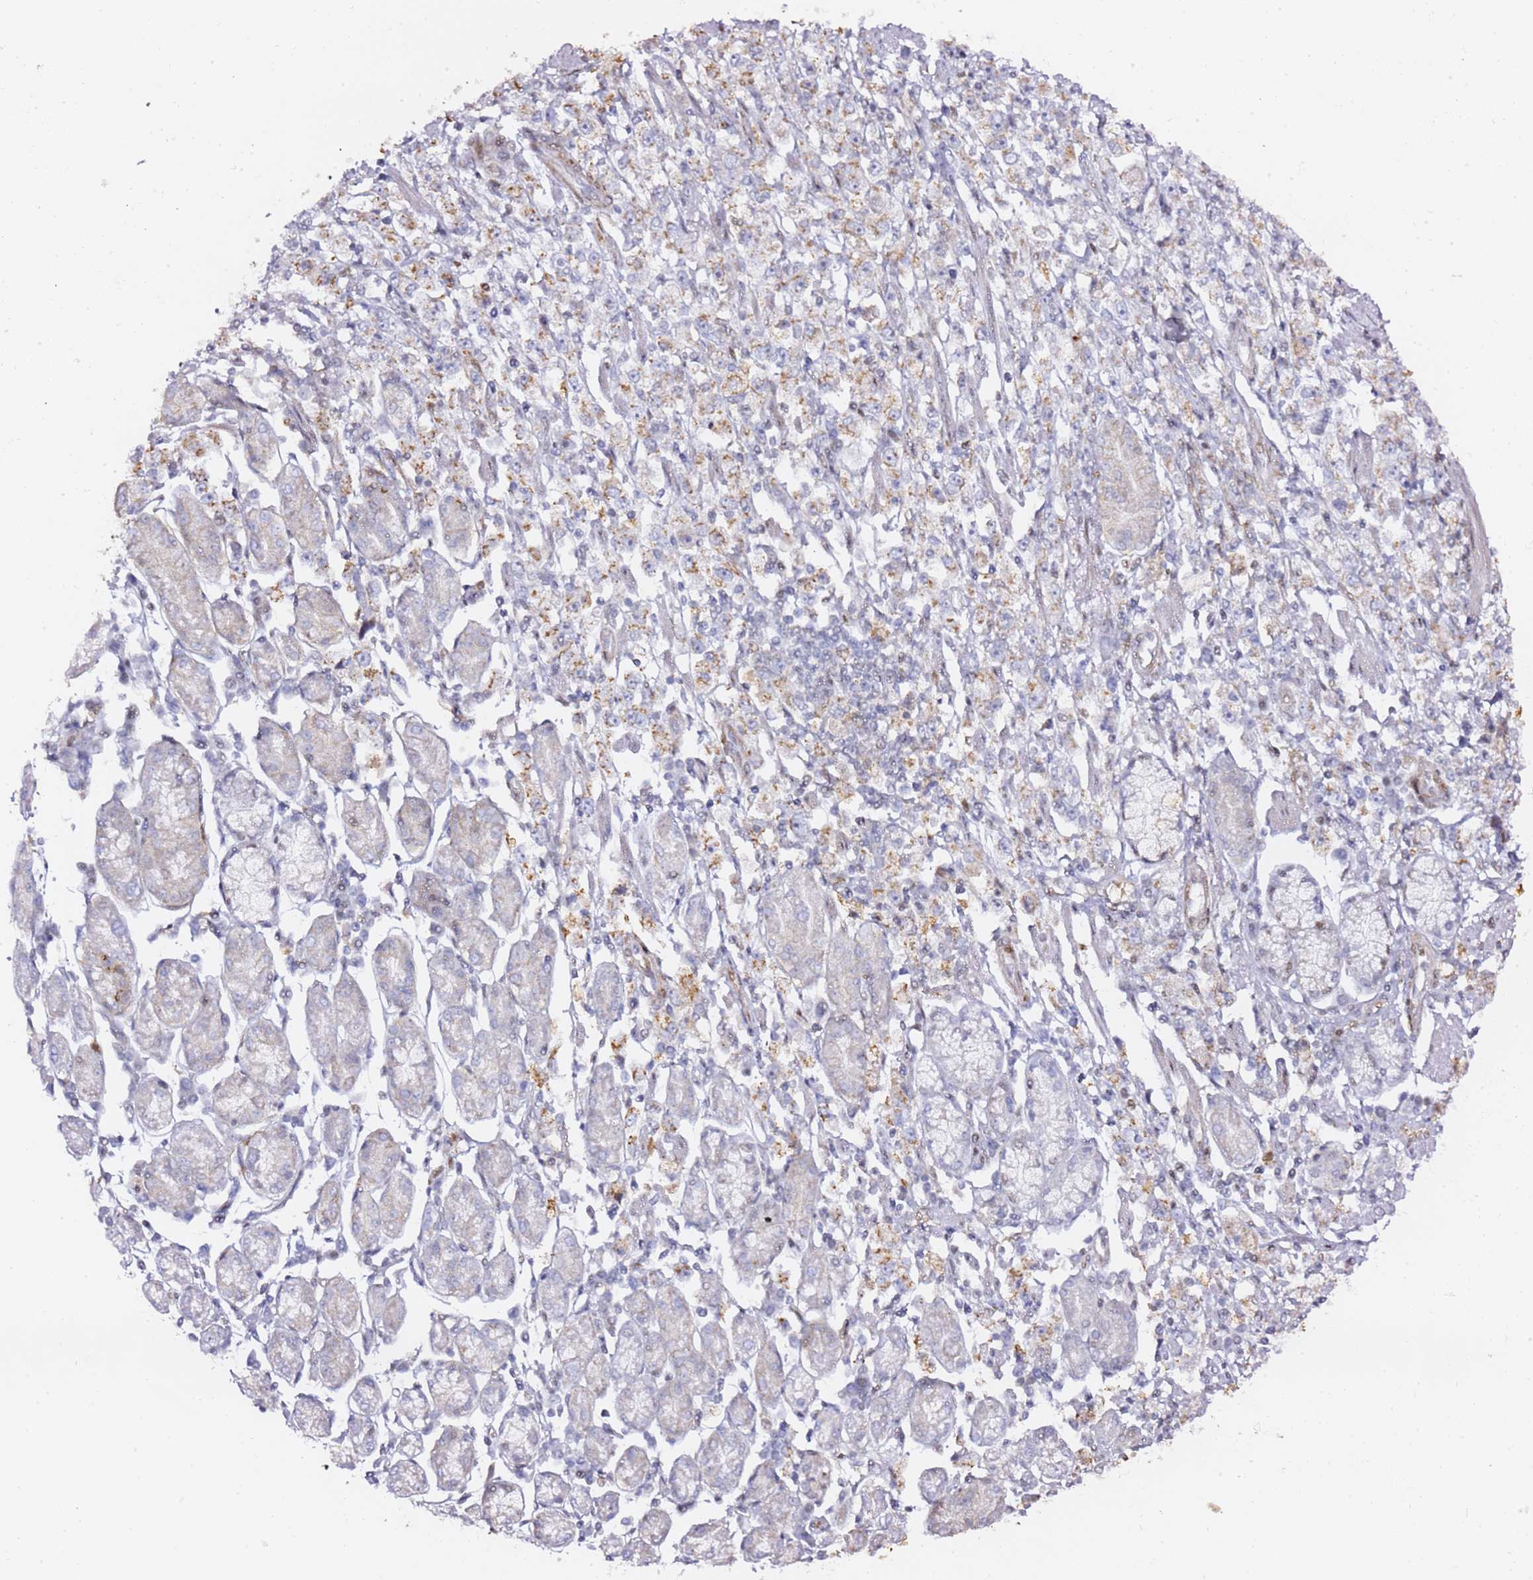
{"staining": {"intensity": "weak", "quantity": "<25%", "location": "cytoplasmic/membranous"}, "tissue": "stomach cancer", "cell_type": "Tumor cells", "image_type": "cancer", "snomed": [{"axis": "morphology", "description": "Adenocarcinoma, NOS"}, {"axis": "topography", "description": "Stomach"}], "caption": "Human stomach cancer stained for a protein using immunohistochemistry (IHC) reveals no positivity in tumor cells.", "gene": "GBP2", "patient": {"sex": "female", "age": 59}}